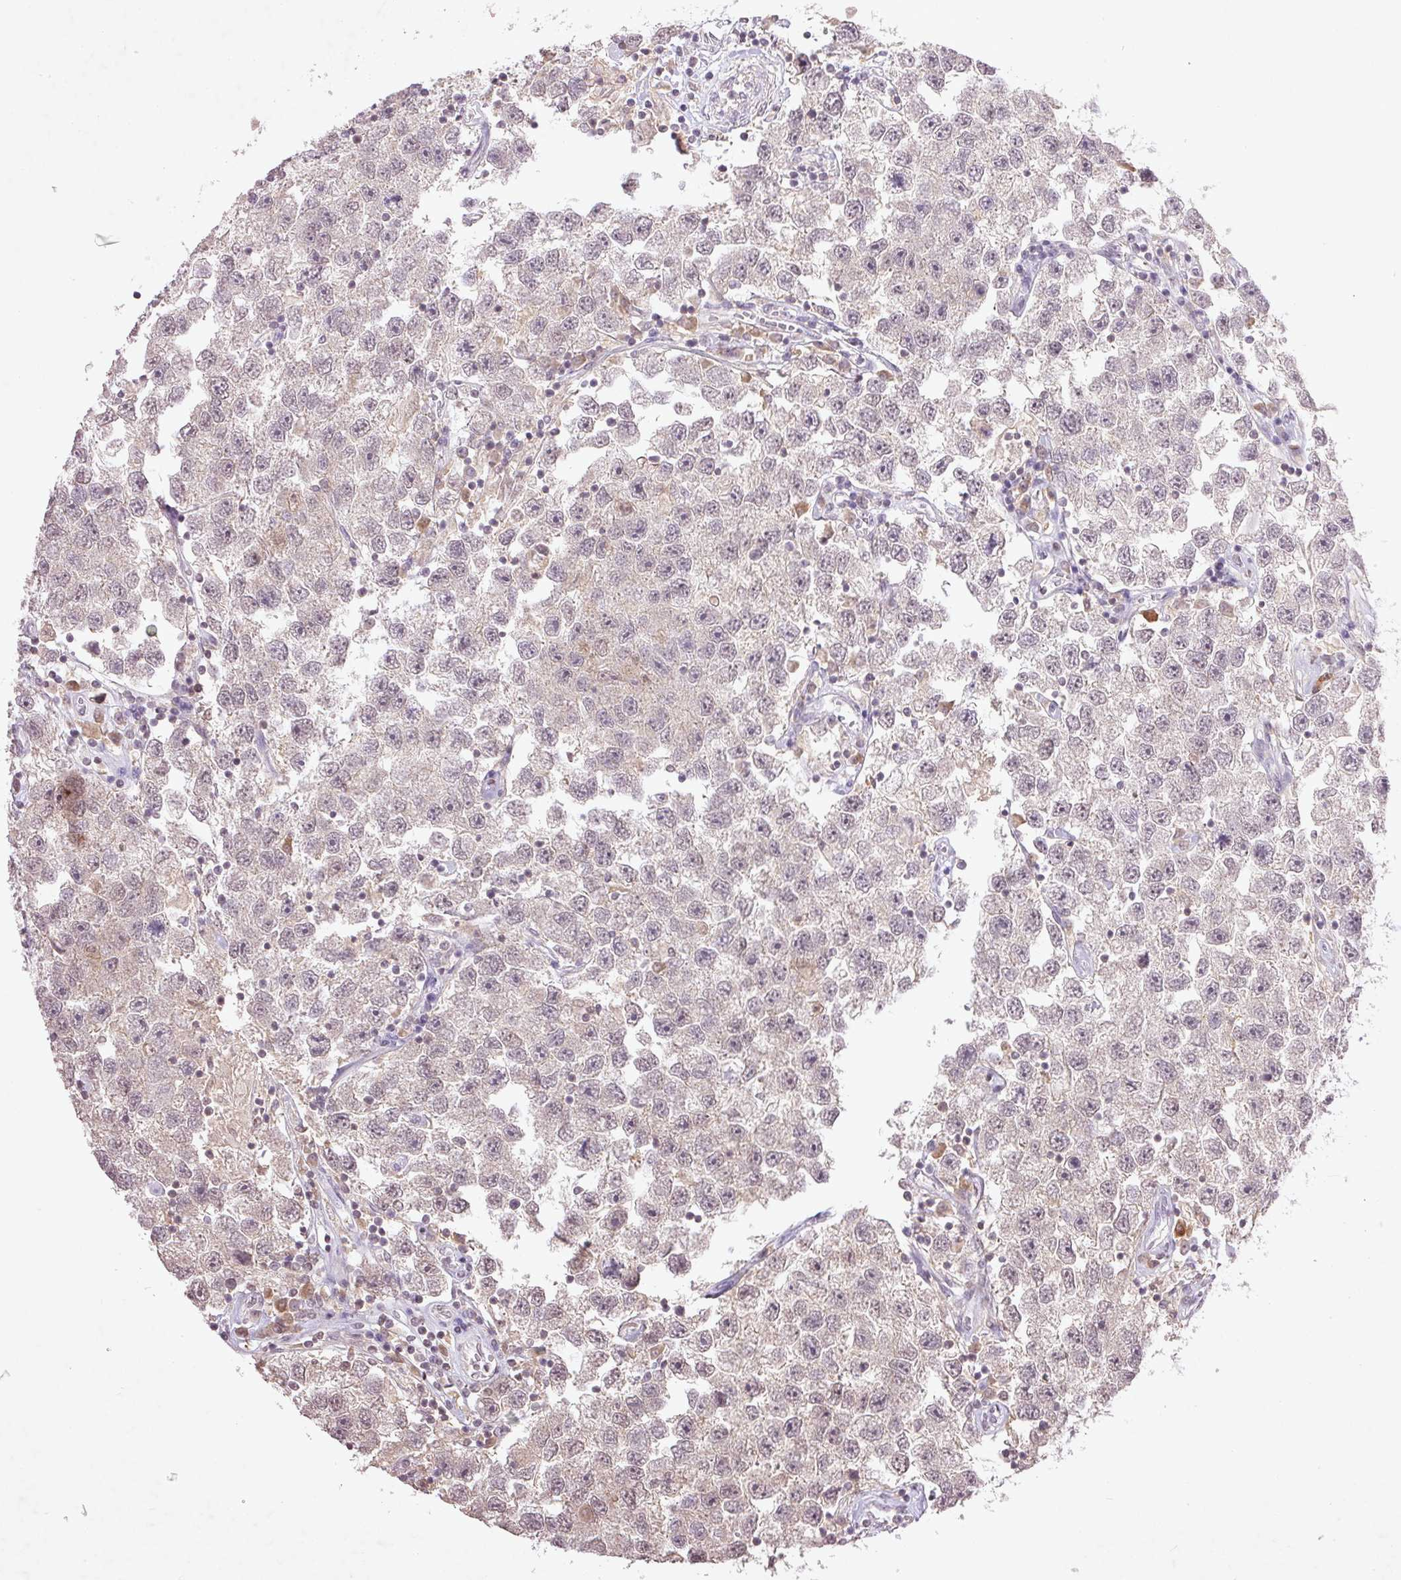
{"staining": {"intensity": "weak", "quantity": "<25%", "location": "cytoplasmic/membranous,nuclear"}, "tissue": "testis cancer", "cell_type": "Tumor cells", "image_type": "cancer", "snomed": [{"axis": "morphology", "description": "Seminoma, NOS"}, {"axis": "topography", "description": "Testis"}], "caption": "Testis seminoma stained for a protein using immunohistochemistry displays no staining tumor cells.", "gene": "FAM168B", "patient": {"sex": "male", "age": 26}}